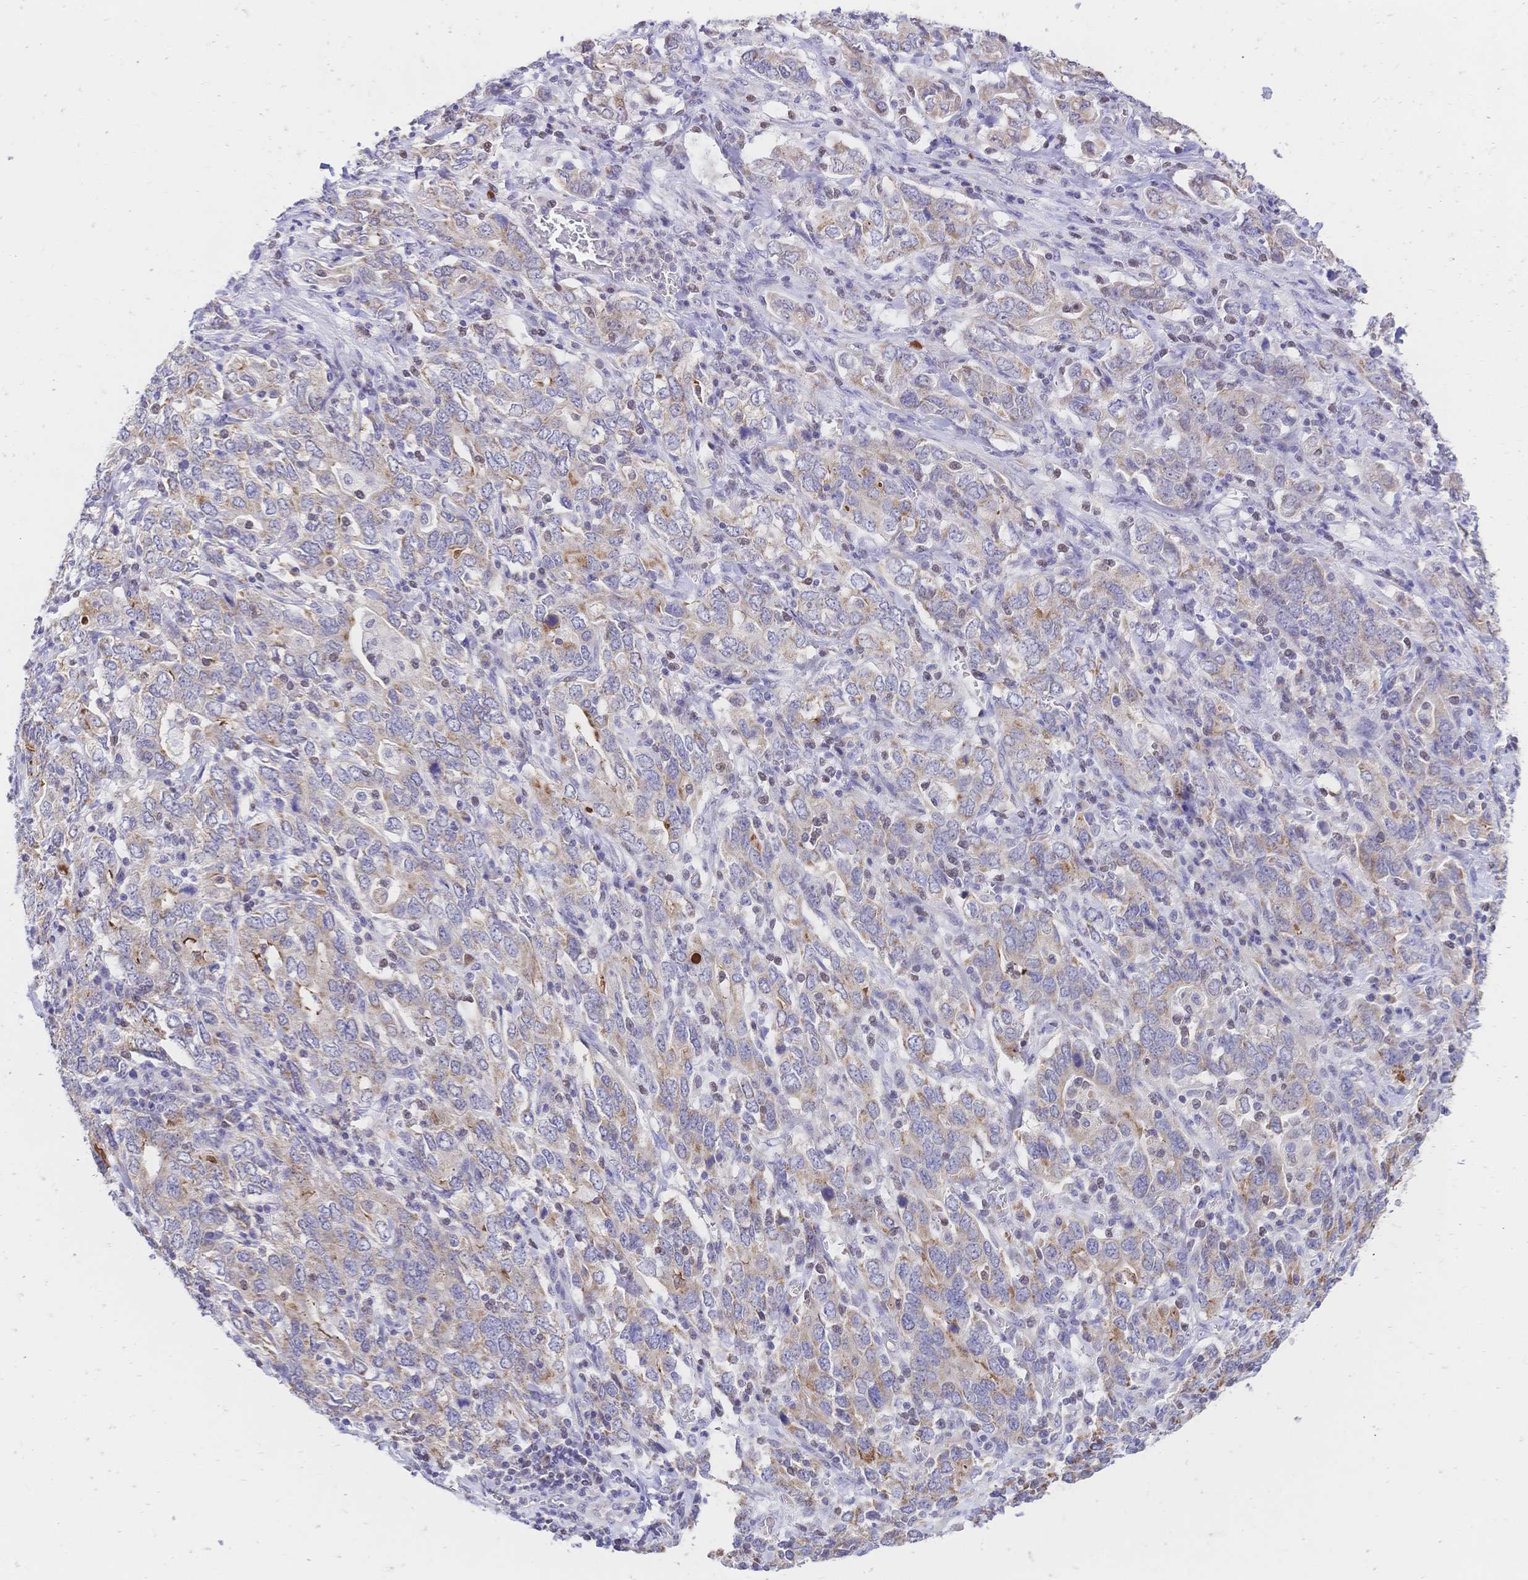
{"staining": {"intensity": "weak", "quantity": "25%-75%", "location": "cytoplasmic/membranous"}, "tissue": "stomach cancer", "cell_type": "Tumor cells", "image_type": "cancer", "snomed": [{"axis": "morphology", "description": "Adenocarcinoma, NOS"}, {"axis": "topography", "description": "Stomach, upper"}, {"axis": "topography", "description": "Stomach"}], "caption": "The photomicrograph exhibits immunohistochemical staining of adenocarcinoma (stomach). There is weak cytoplasmic/membranous staining is identified in approximately 25%-75% of tumor cells.", "gene": "CLEC18B", "patient": {"sex": "male", "age": 62}}